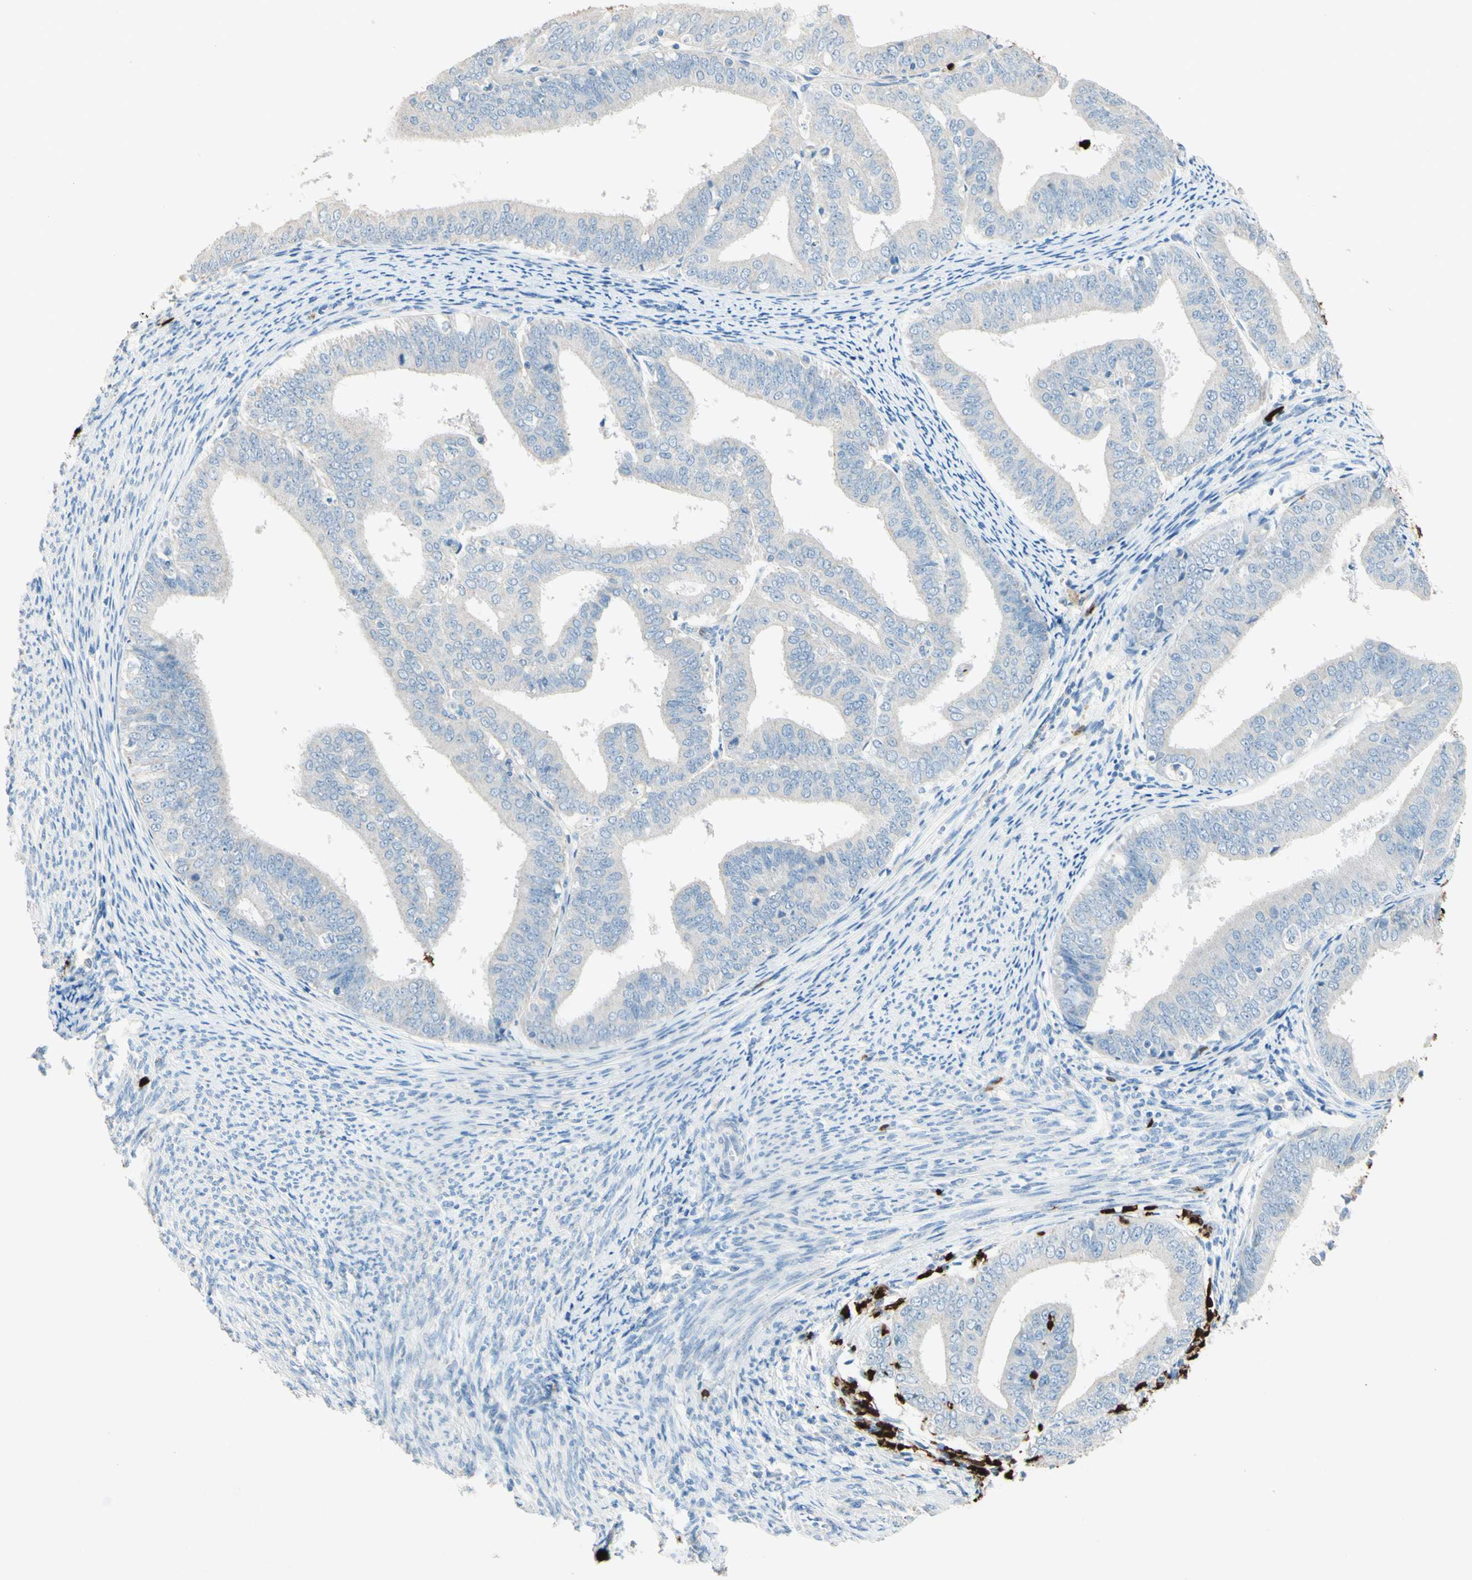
{"staining": {"intensity": "negative", "quantity": "none", "location": "none"}, "tissue": "endometrial cancer", "cell_type": "Tumor cells", "image_type": "cancer", "snomed": [{"axis": "morphology", "description": "Adenocarcinoma, NOS"}, {"axis": "topography", "description": "Endometrium"}], "caption": "There is no significant expression in tumor cells of adenocarcinoma (endometrial).", "gene": "NFKBIZ", "patient": {"sex": "female", "age": 63}}